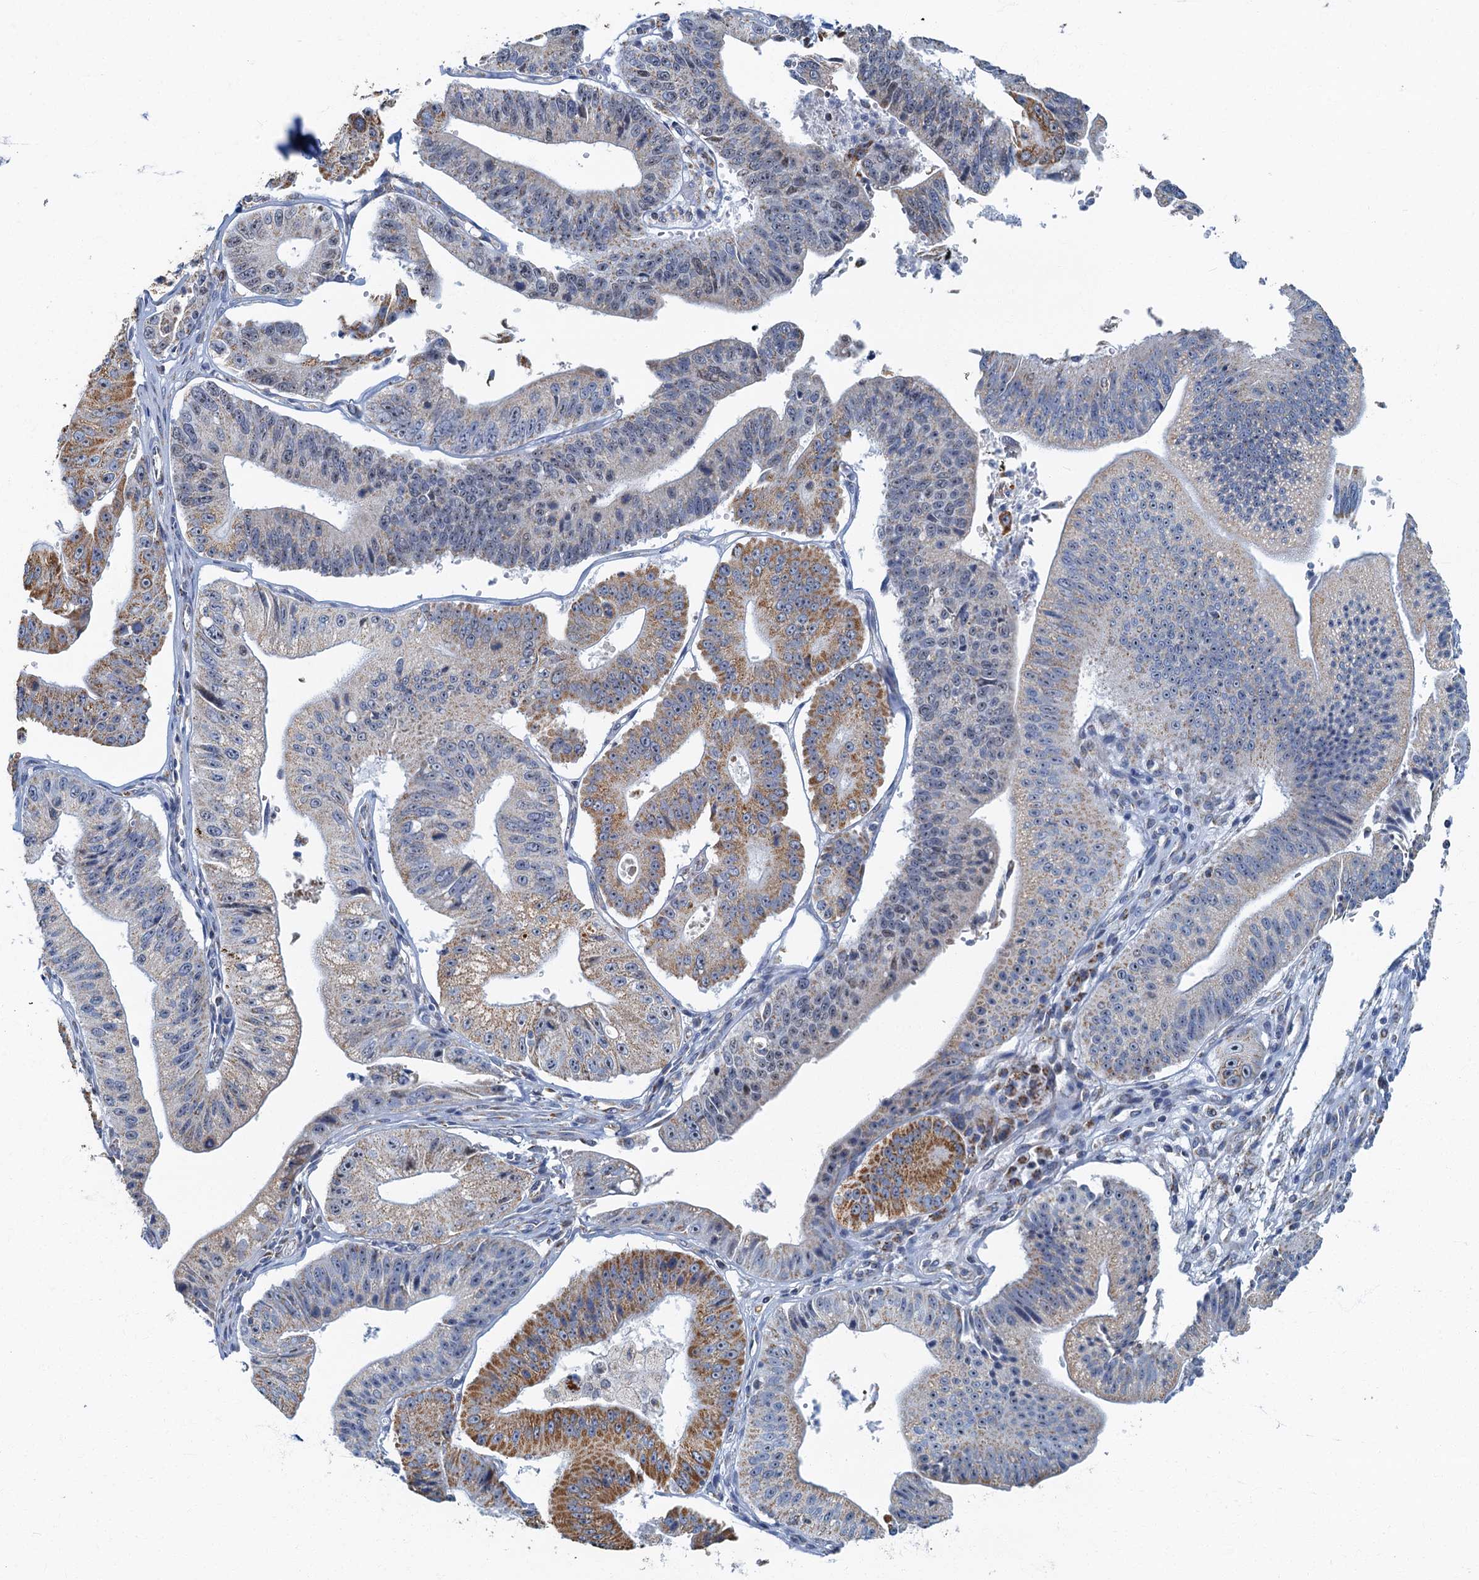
{"staining": {"intensity": "moderate", "quantity": "25%-75%", "location": "cytoplasmic/membranous,nuclear"}, "tissue": "stomach cancer", "cell_type": "Tumor cells", "image_type": "cancer", "snomed": [{"axis": "morphology", "description": "Adenocarcinoma, NOS"}, {"axis": "topography", "description": "Stomach"}], "caption": "Protein staining of stomach cancer (adenocarcinoma) tissue reveals moderate cytoplasmic/membranous and nuclear staining in about 25%-75% of tumor cells.", "gene": "RAD9B", "patient": {"sex": "male", "age": 59}}